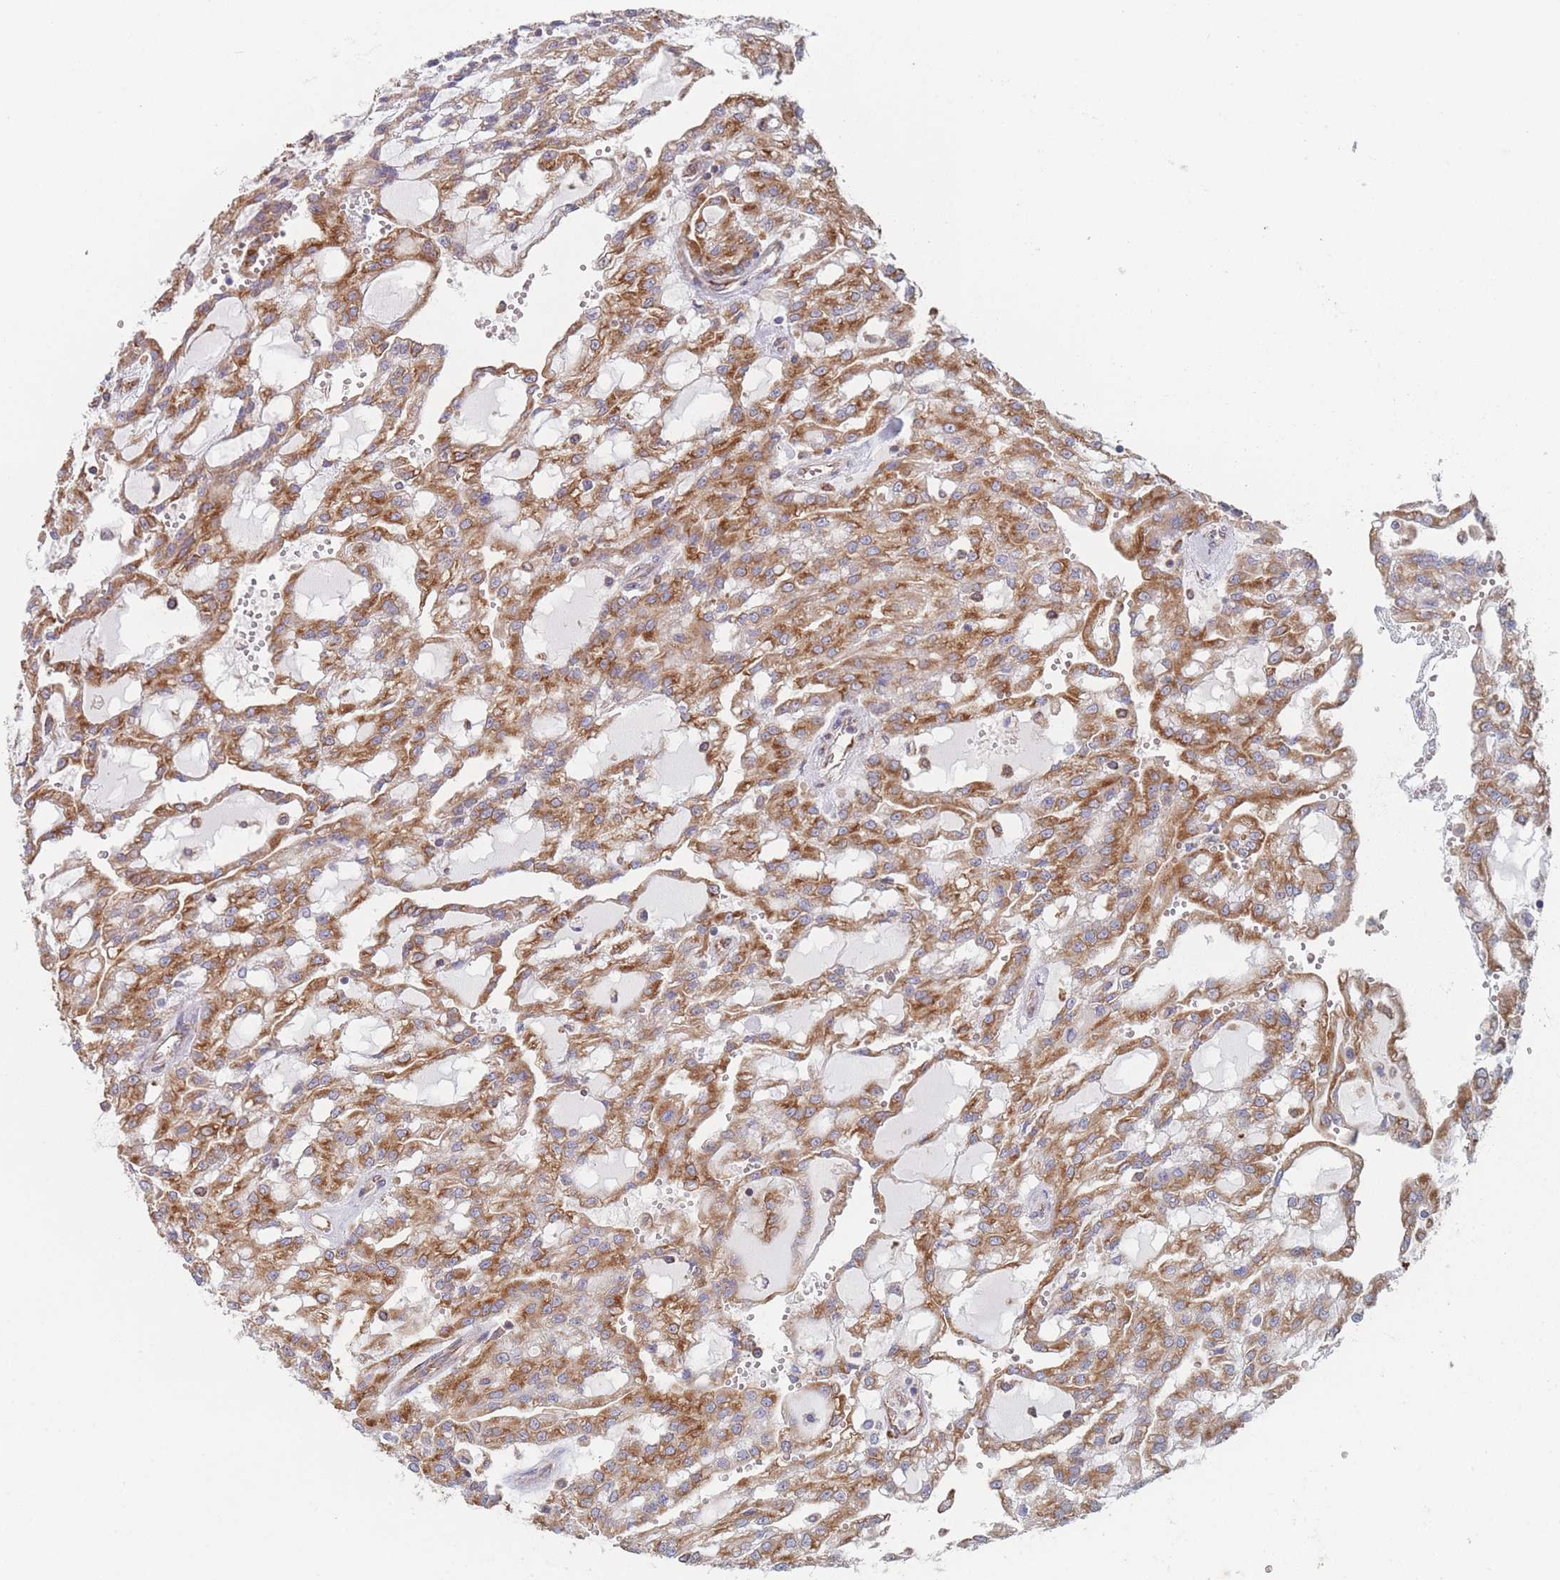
{"staining": {"intensity": "moderate", "quantity": ">75%", "location": "cytoplasmic/membranous"}, "tissue": "renal cancer", "cell_type": "Tumor cells", "image_type": "cancer", "snomed": [{"axis": "morphology", "description": "Adenocarcinoma, NOS"}, {"axis": "topography", "description": "Kidney"}], "caption": "Approximately >75% of tumor cells in renal cancer exhibit moderate cytoplasmic/membranous protein staining as visualized by brown immunohistochemical staining.", "gene": "EEF1B2", "patient": {"sex": "male", "age": 63}}